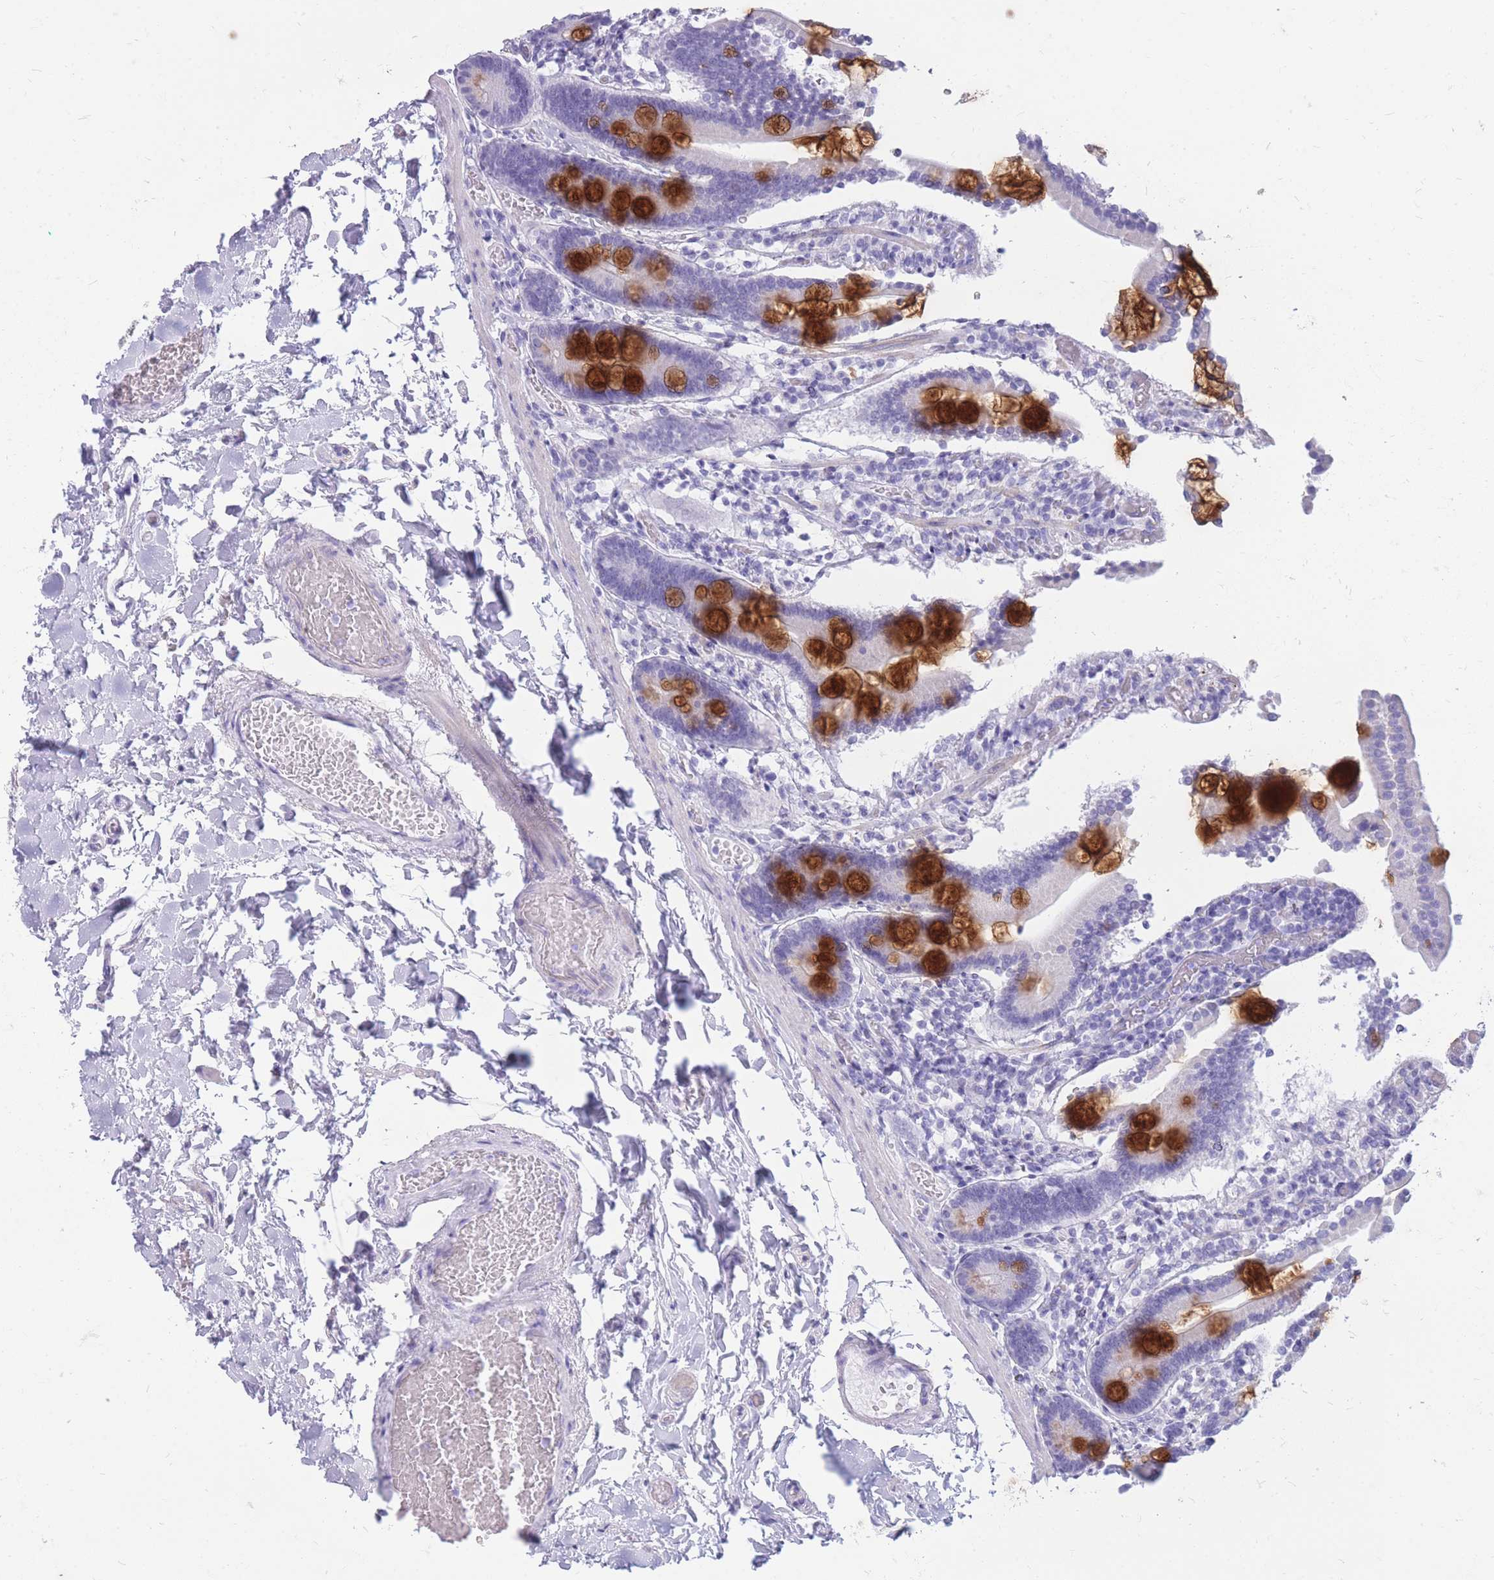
{"staining": {"intensity": "strong", "quantity": "<25%", "location": "cytoplasmic/membranous"}, "tissue": "duodenum", "cell_type": "Glandular cells", "image_type": "normal", "snomed": [{"axis": "morphology", "description": "Normal tissue, NOS"}, {"axis": "topography", "description": "Duodenum"}], "caption": "An image of duodenum stained for a protein exhibits strong cytoplasmic/membranous brown staining in glandular cells. (Stains: DAB in brown, nuclei in blue, Microscopy: brightfield microscopy at high magnification).", "gene": "CYP21A2", "patient": {"sex": "male", "age": 55}}